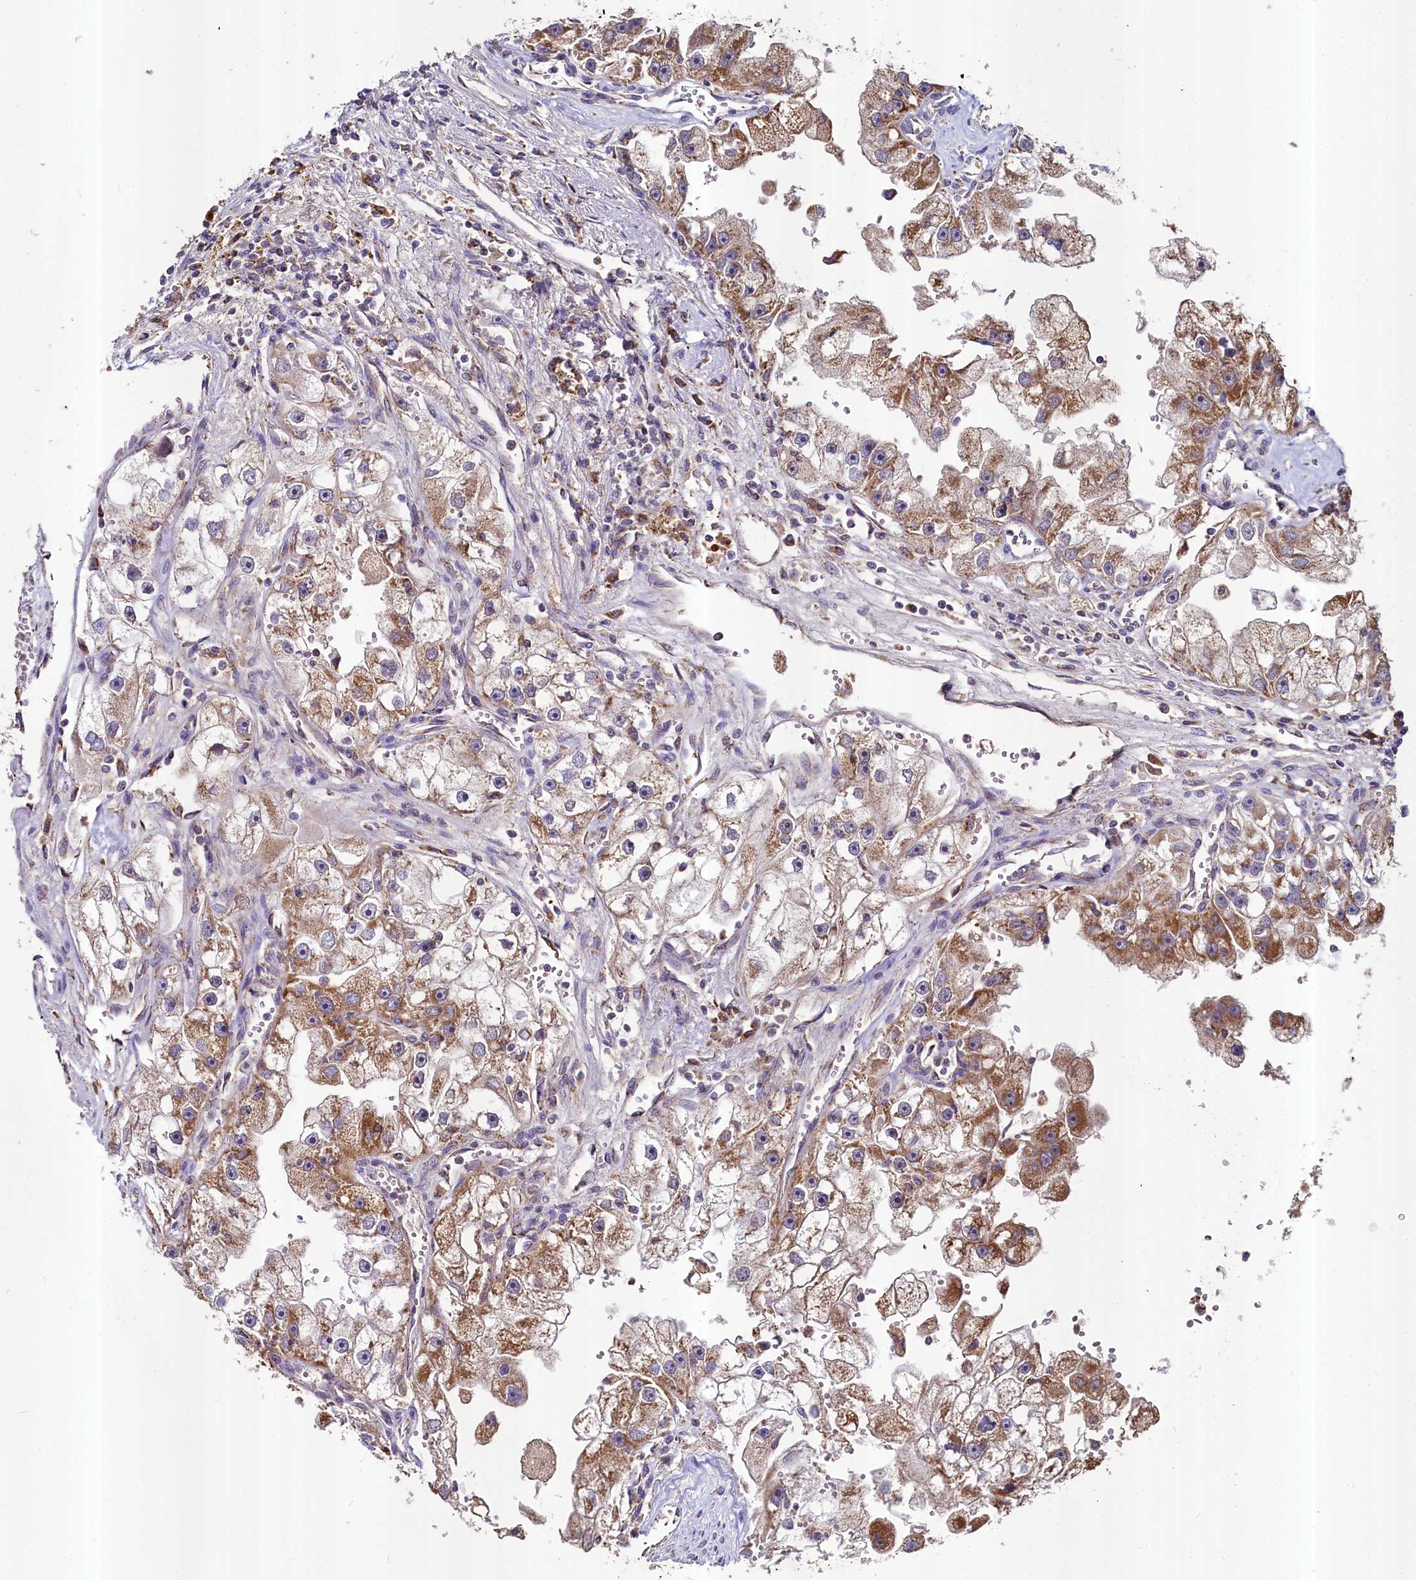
{"staining": {"intensity": "moderate", "quantity": ">75%", "location": "cytoplasmic/membranous"}, "tissue": "renal cancer", "cell_type": "Tumor cells", "image_type": "cancer", "snomed": [{"axis": "morphology", "description": "Adenocarcinoma, NOS"}, {"axis": "topography", "description": "Kidney"}], "caption": "Immunohistochemistry (DAB (3,3'-diaminobenzidine)) staining of renal cancer (adenocarcinoma) exhibits moderate cytoplasmic/membranous protein positivity in about >75% of tumor cells.", "gene": "METTL4", "patient": {"sex": "male", "age": 63}}